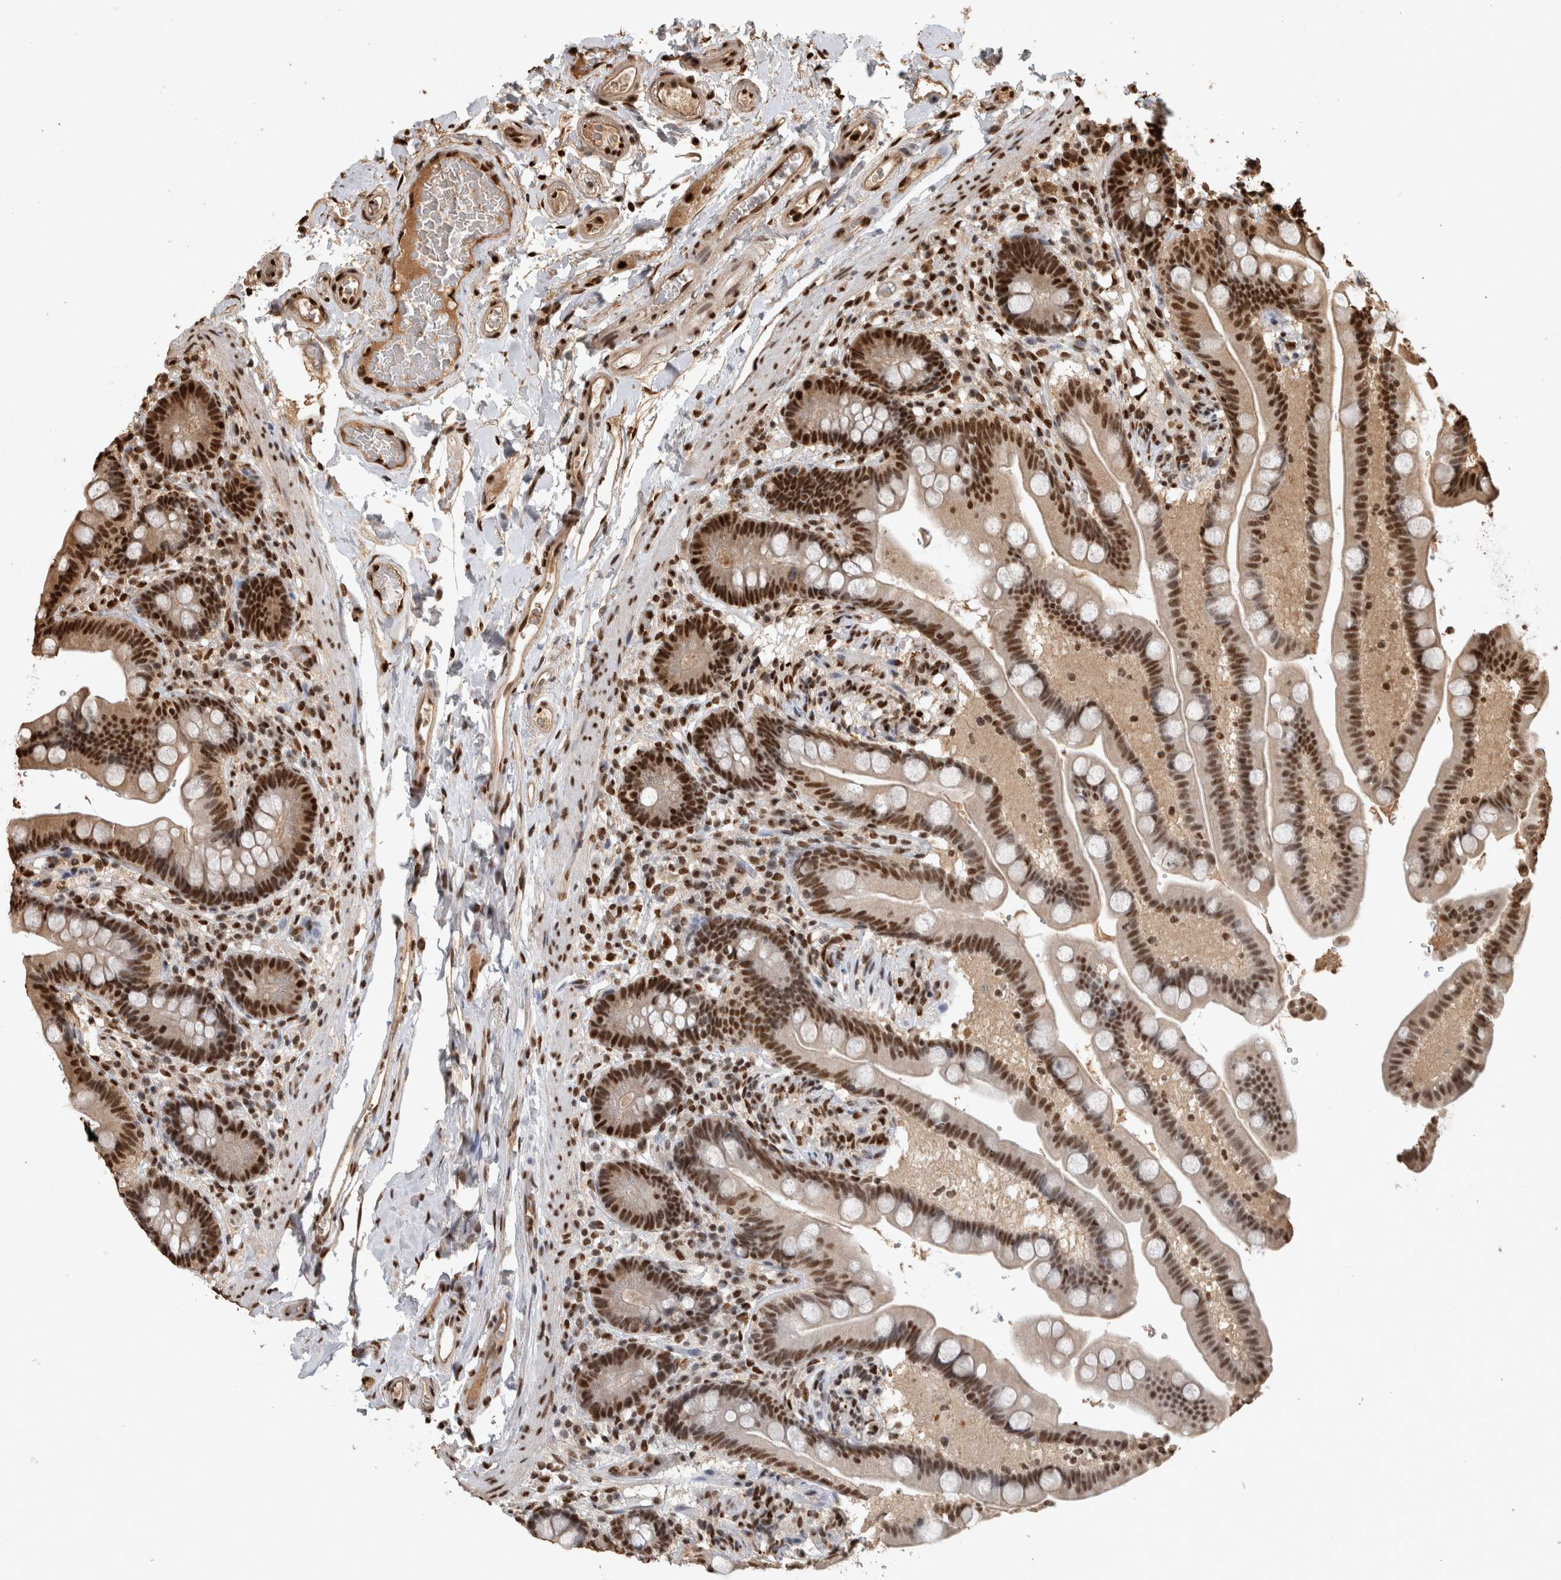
{"staining": {"intensity": "moderate", "quantity": ">75%", "location": "nuclear"}, "tissue": "colon", "cell_type": "Endothelial cells", "image_type": "normal", "snomed": [{"axis": "morphology", "description": "Normal tissue, NOS"}, {"axis": "topography", "description": "Smooth muscle"}, {"axis": "topography", "description": "Colon"}], "caption": "Colon stained with a brown dye reveals moderate nuclear positive staining in about >75% of endothelial cells.", "gene": "RAD50", "patient": {"sex": "male", "age": 73}}